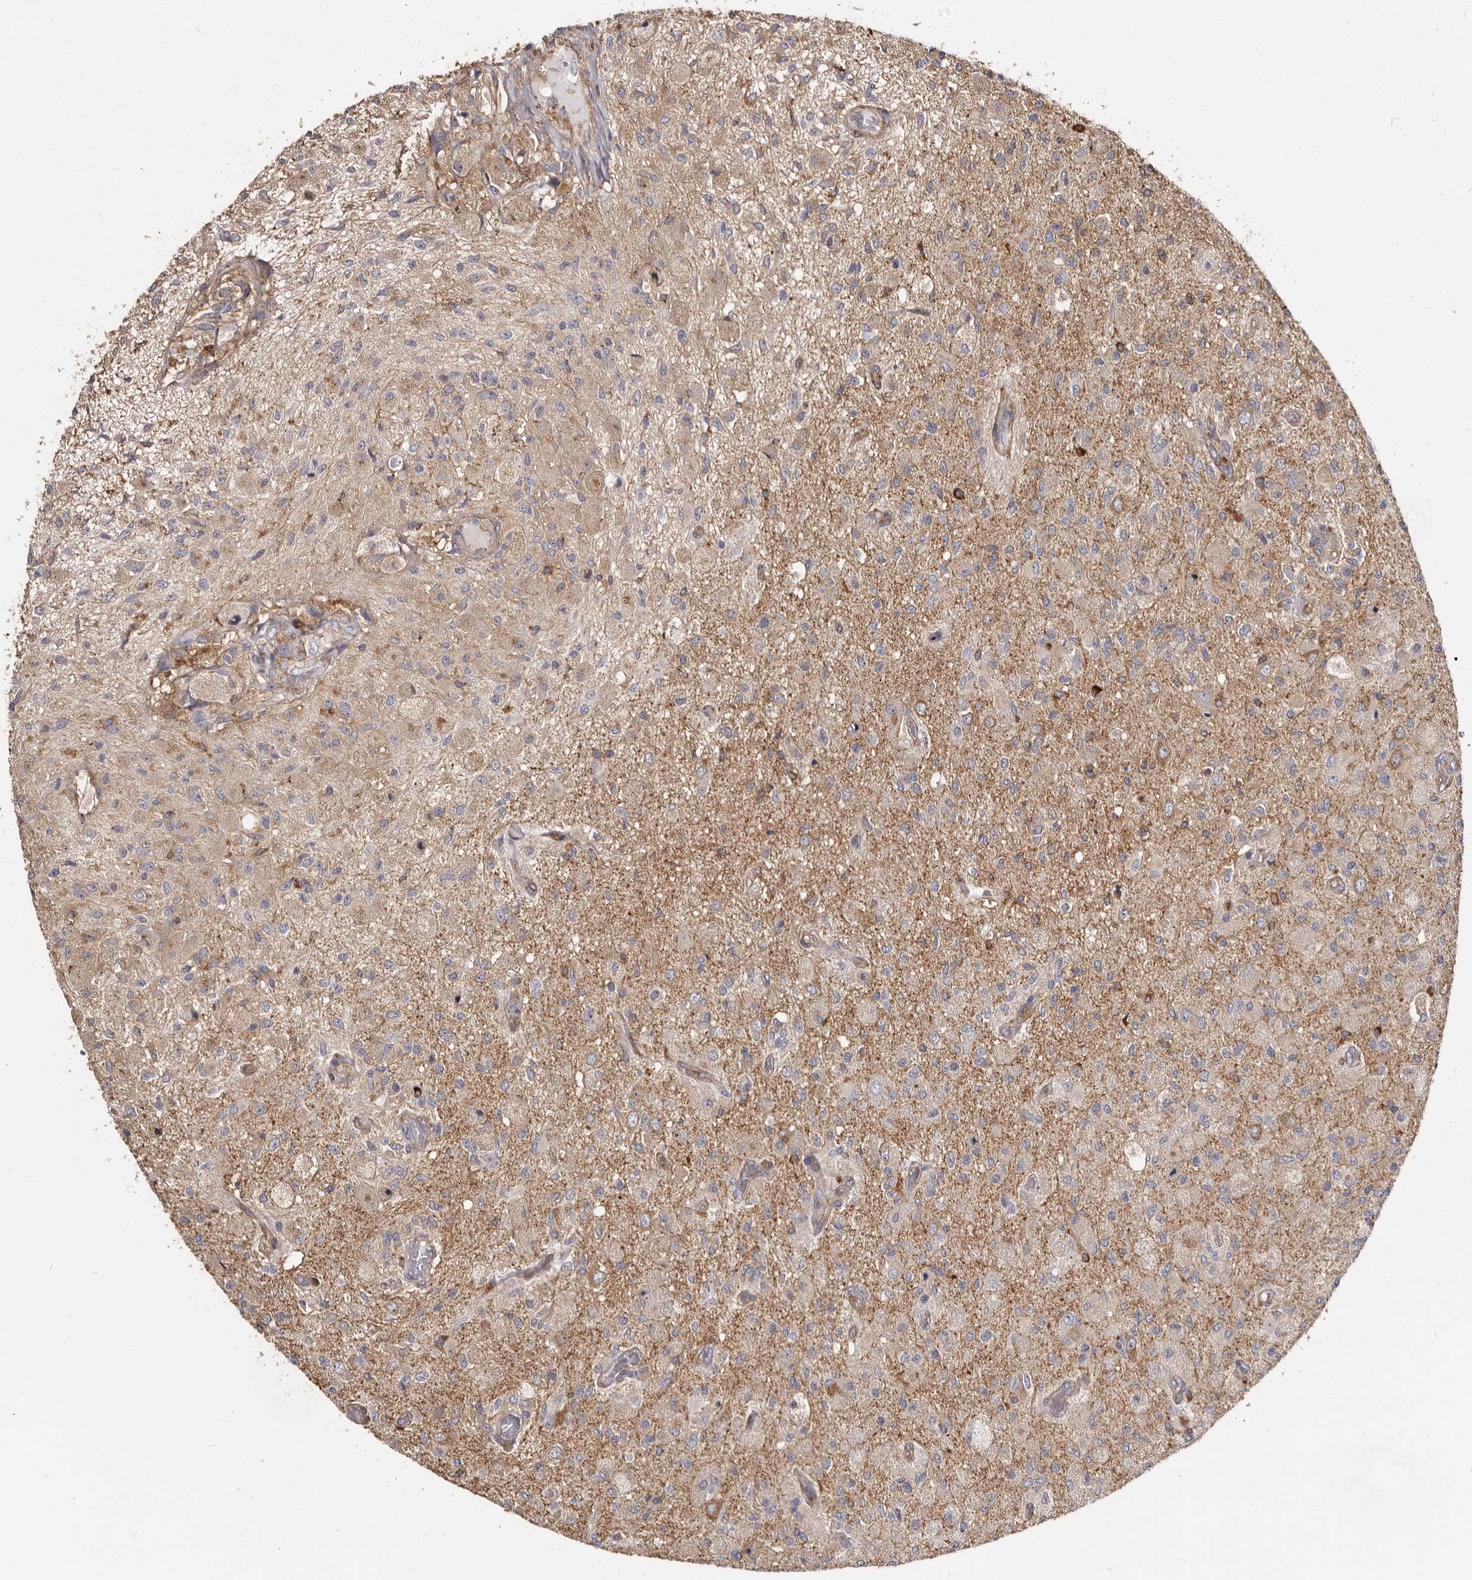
{"staining": {"intensity": "moderate", "quantity": "25%-75%", "location": "cytoplasmic/membranous"}, "tissue": "glioma", "cell_type": "Tumor cells", "image_type": "cancer", "snomed": [{"axis": "morphology", "description": "Normal tissue, NOS"}, {"axis": "morphology", "description": "Glioma, malignant, High grade"}, {"axis": "topography", "description": "Cerebral cortex"}], "caption": "Human glioma stained with a brown dye demonstrates moderate cytoplasmic/membranous positive expression in about 25%-75% of tumor cells.", "gene": "TPD52", "patient": {"sex": "male", "age": 77}}